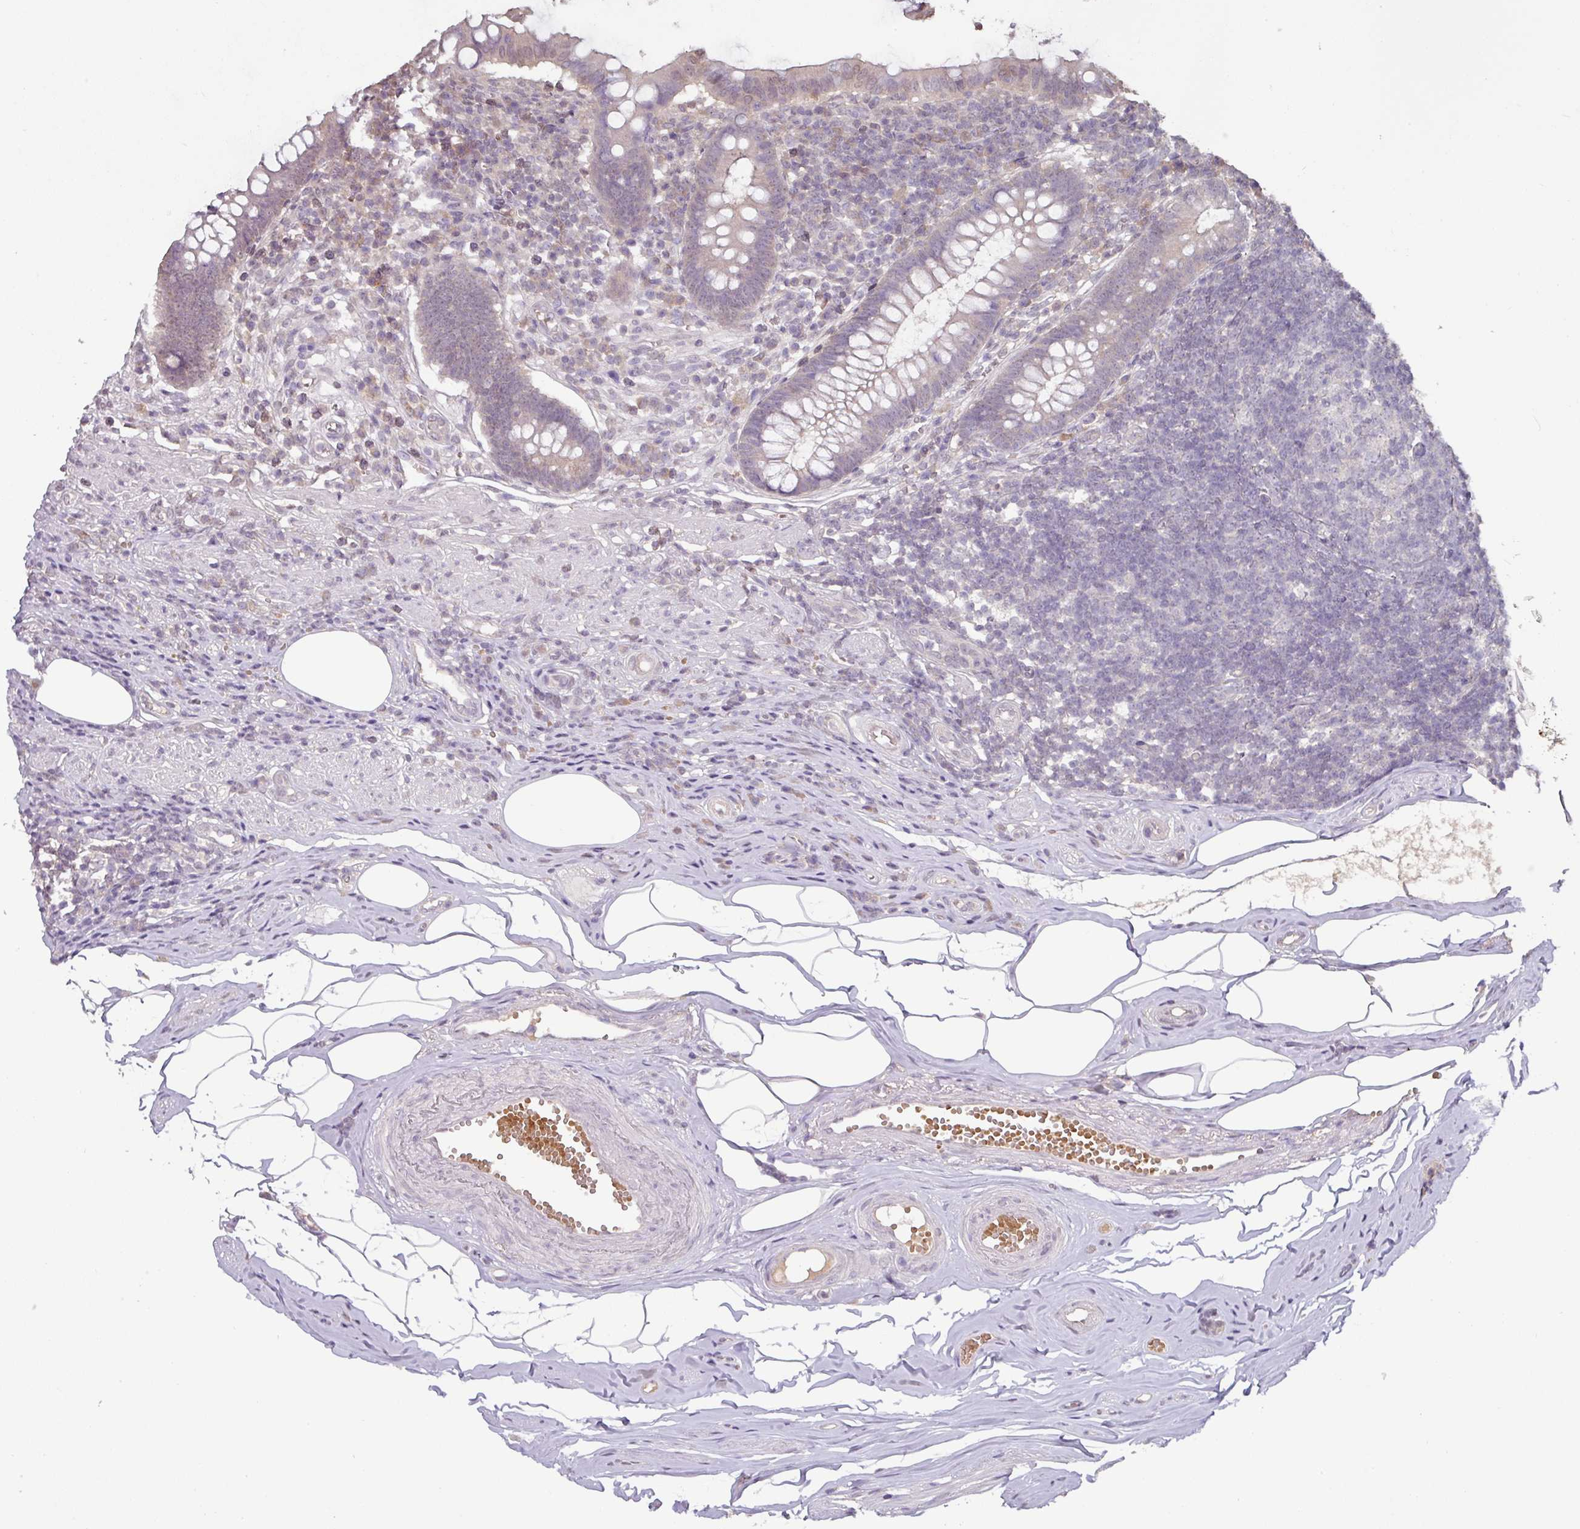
{"staining": {"intensity": "weak", "quantity": "<25%", "location": "nuclear"}, "tissue": "appendix", "cell_type": "Glandular cells", "image_type": "normal", "snomed": [{"axis": "morphology", "description": "Normal tissue, NOS"}, {"axis": "topography", "description": "Appendix"}], "caption": "Appendix stained for a protein using IHC exhibits no staining glandular cells.", "gene": "SLC5A10", "patient": {"sex": "female", "age": 56}}